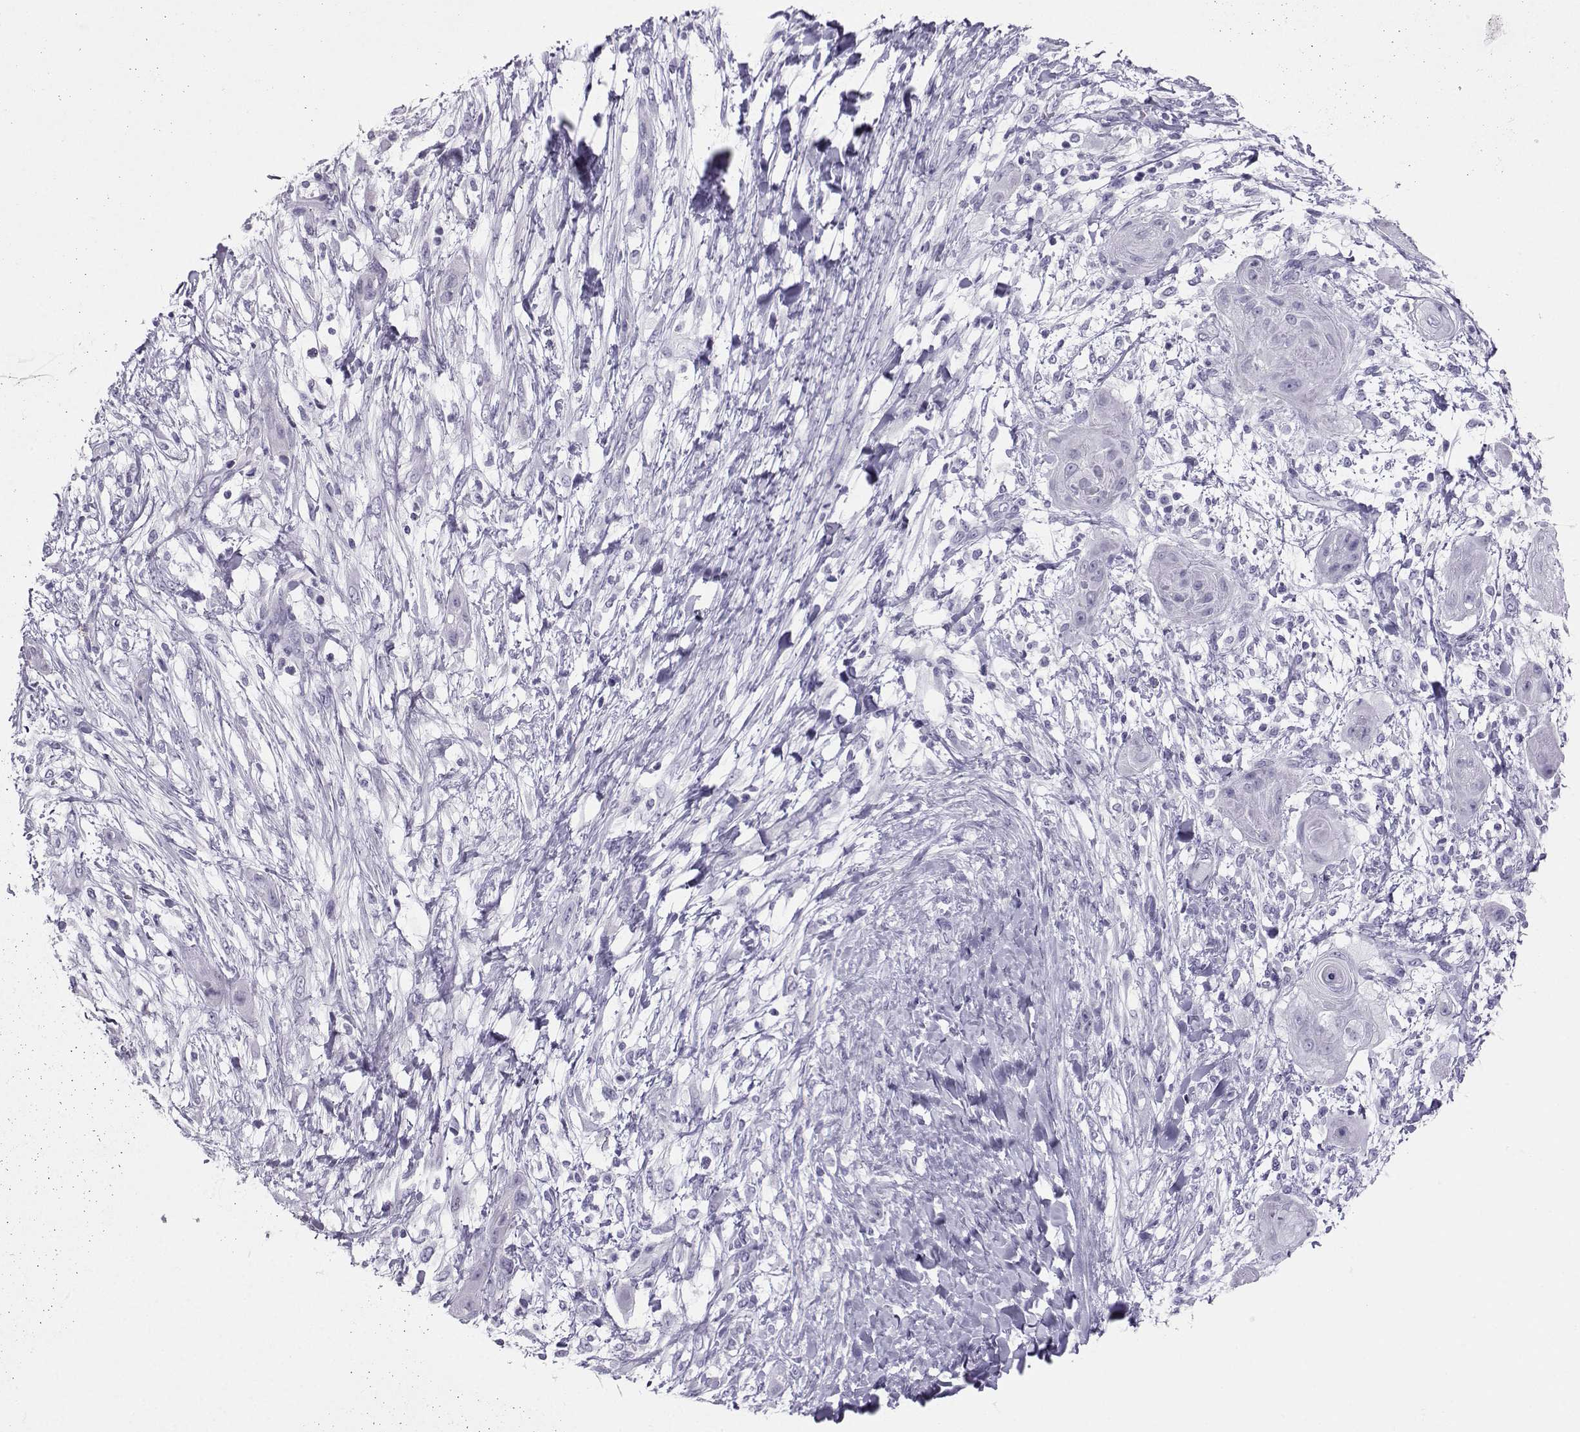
{"staining": {"intensity": "negative", "quantity": "none", "location": "none"}, "tissue": "skin cancer", "cell_type": "Tumor cells", "image_type": "cancer", "snomed": [{"axis": "morphology", "description": "Squamous cell carcinoma, NOS"}, {"axis": "topography", "description": "Skin"}], "caption": "High magnification brightfield microscopy of skin squamous cell carcinoma stained with DAB (3,3'-diaminobenzidine) (brown) and counterstained with hematoxylin (blue): tumor cells show no significant expression. The staining is performed using DAB brown chromogen with nuclei counter-stained in using hematoxylin.", "gene": "NEFL", "patient": {"sex": "male", "age": 62}}